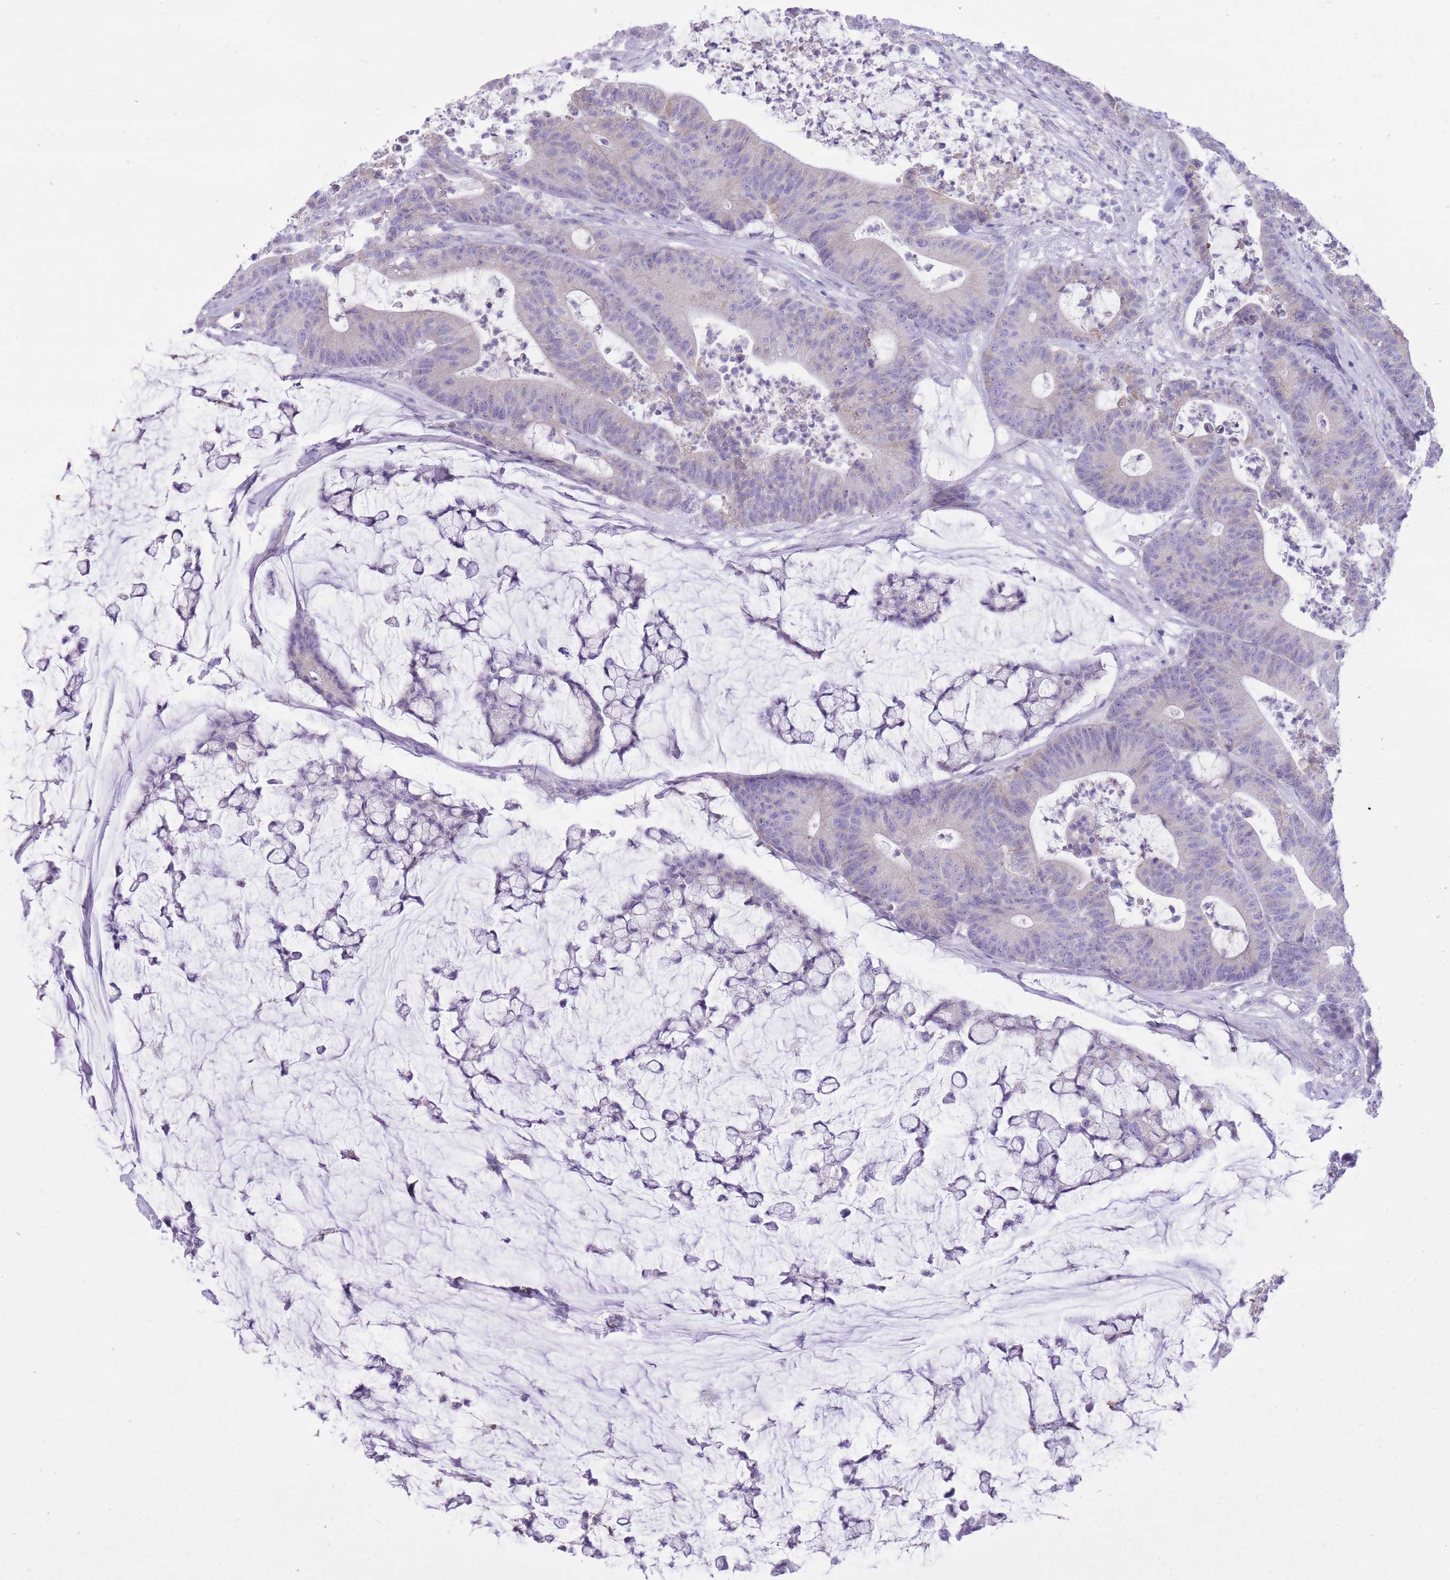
{"staining": {"intensity": "negative", "quantity": "none", "location": "none"}, "tissue": "colorectal cancer", "cell_type": "Tumor cells", "image_type": "cancer", "snomed": [{"axis": "morphology", "description": "Adenocarcinoma, NOS"}, {"axis": "topography", "description": "Colon"}], "caption": "Colorectal cancer was stained to show a protein in brown. There is no significant expression in tumor cells.", "gene": "SLC4A4", "patient": {"sex": "female", "age": 84}}